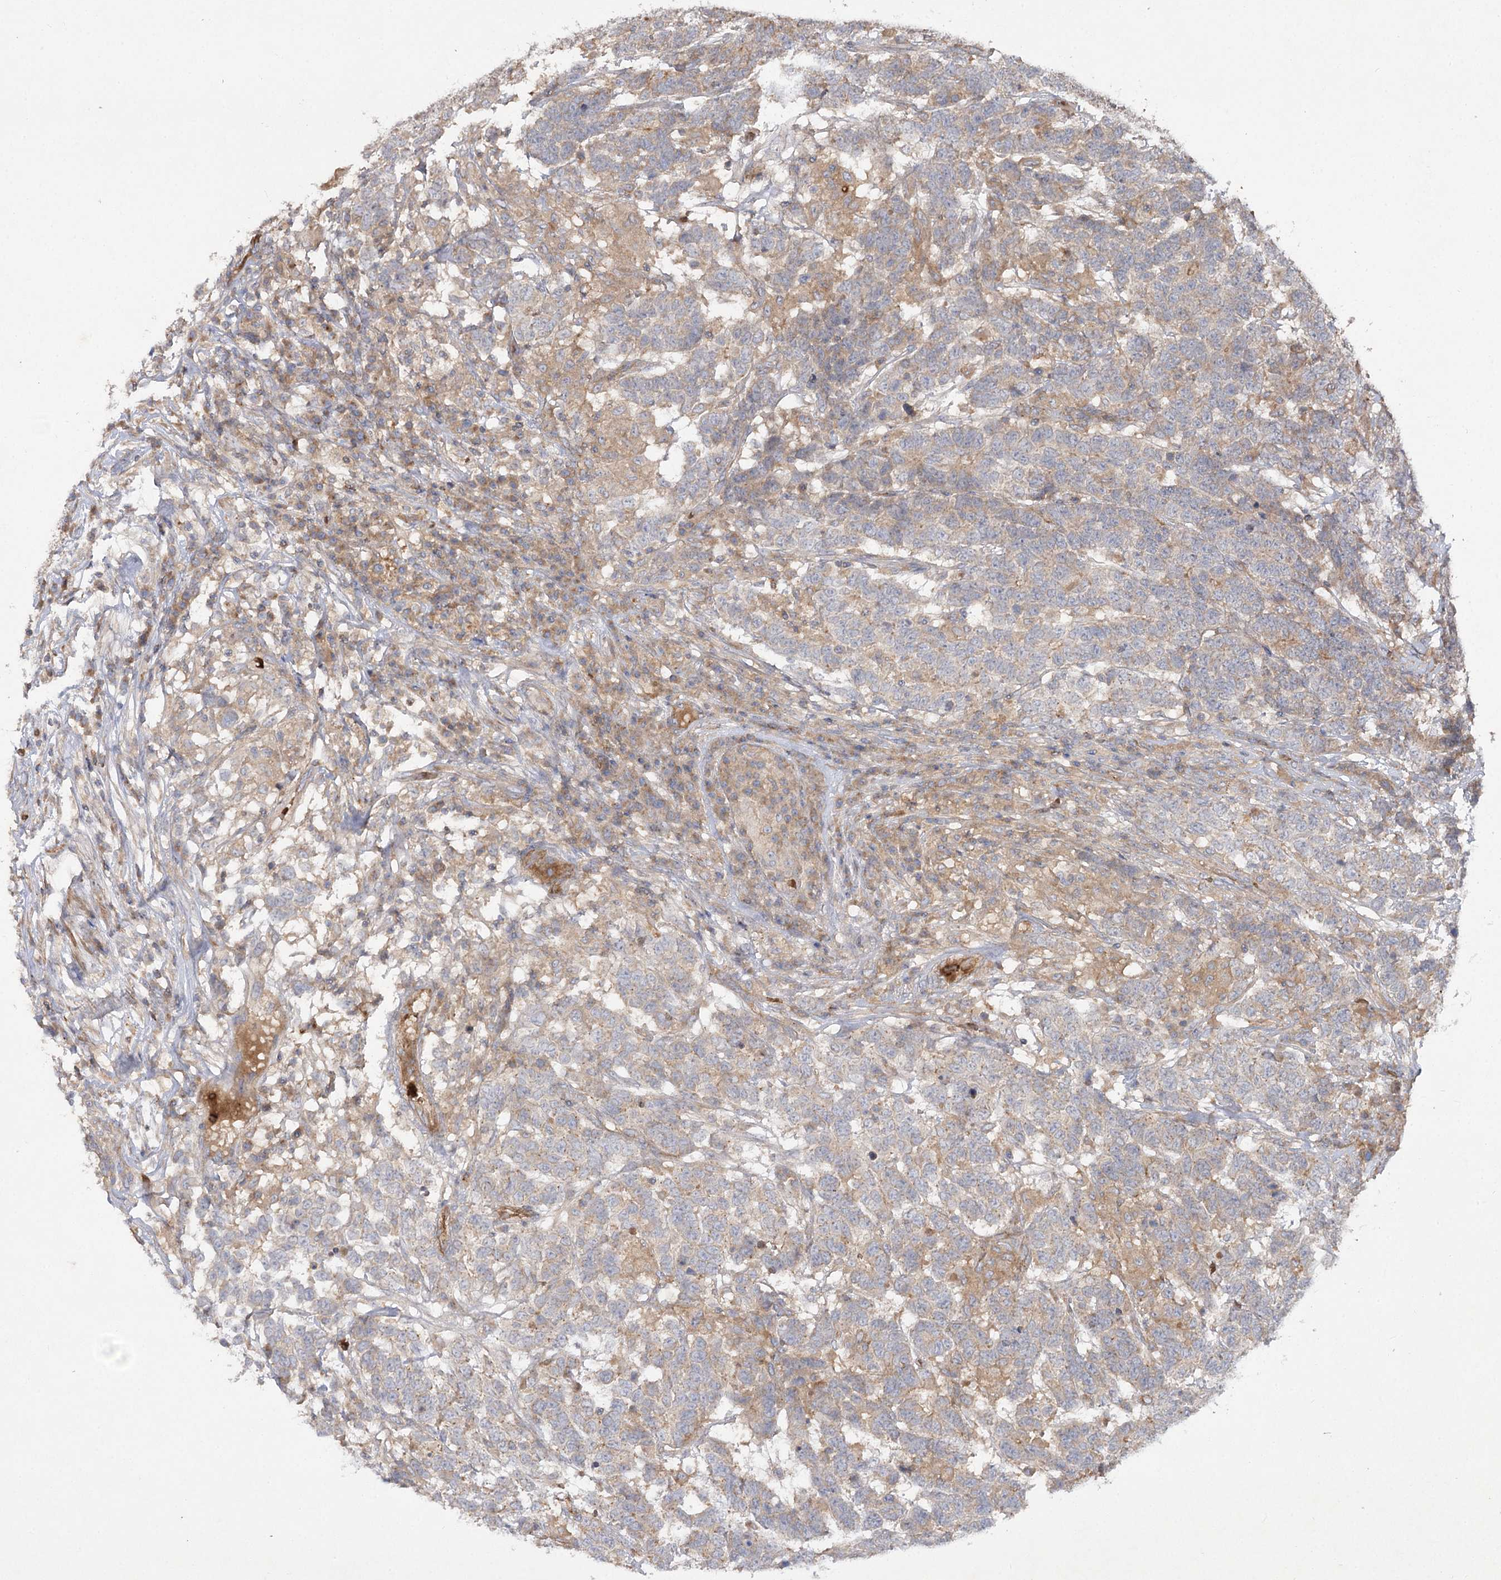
{"staining": {"intensity": "weak", "quantity": "25%-75%", "location": "cytoplasmic/membranous"}, "tissue": "testis cancer", "cell_type": "Tumor cells", "image_type": "cancer", "snomed": [{"axis": "morphology", "description": "Carcinoma, Embryonal, NOS"}, {"axis": "topography", "description": "Testis"}], "caption": "Protein expression by immunohistochemistry exhibits weak cytoplasmic/membranous expression in approximately 25%-75% of tumor cells in testis embryonal carcinoma. (DAB = brown stain, brightfield microscopy at high magnification).", "gene": "KIAA0825", "patient": {"sex": "male", "age": 26}}